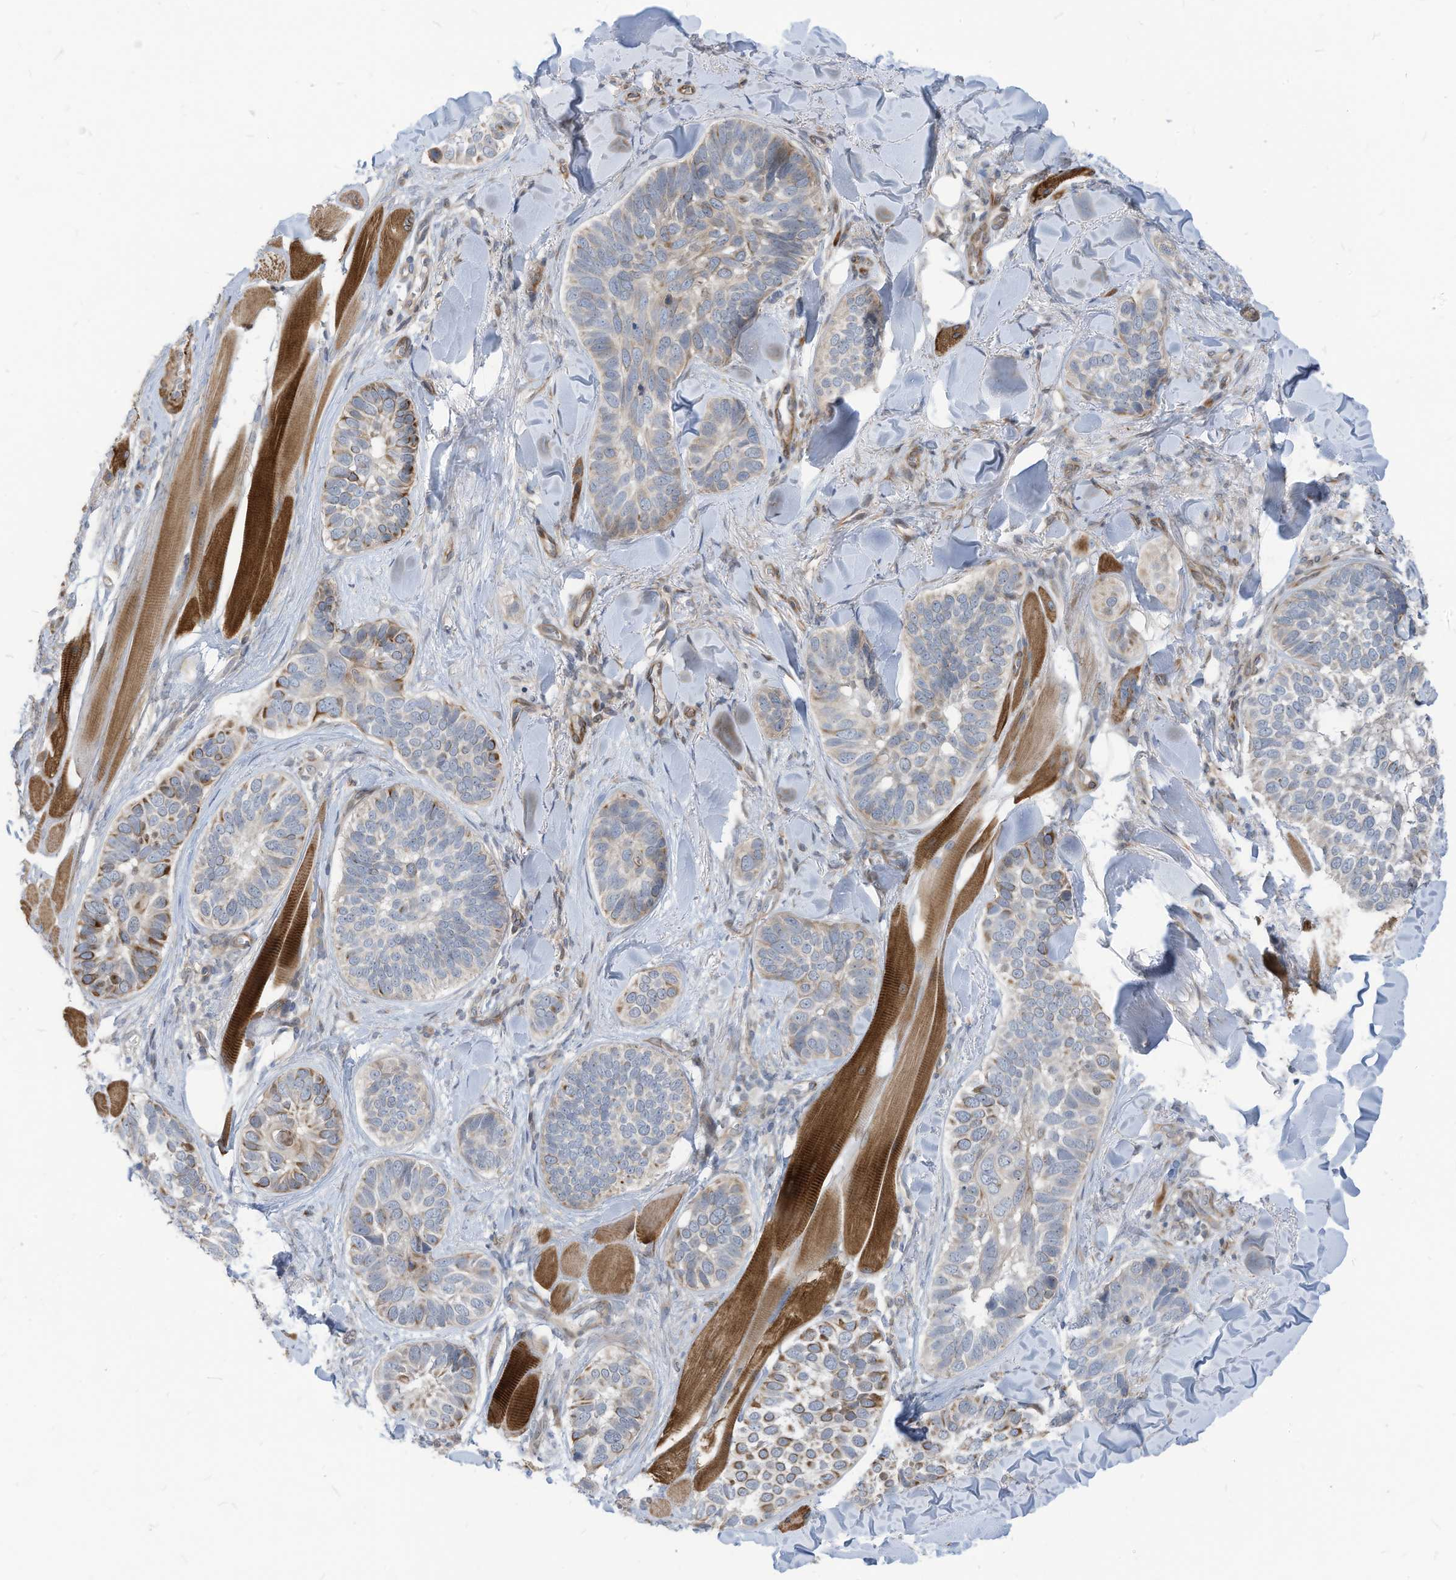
{"staining": {"intensity": "moderate", "quantity": "25%-75%", "location": "cytoplasmic/membranous"}, "tissue": "skin cancer", "cell_type": "Tumor cells", "image_type": "cancer", "snomed": [{"axis": "morphology", "description": "Basal cell carcinoma"}, {"axis": "topography", "description": "Skin"}], "caption": "Immunohistochemical staining of skin cancer (basal cell carcinoma) displays medium levels of moderate cytoplasmic/membranous staining in approximately 25%-75% of tumor cells.", "gene": "GPATCH3", "patient": {"sex": "male", "age": 62}}